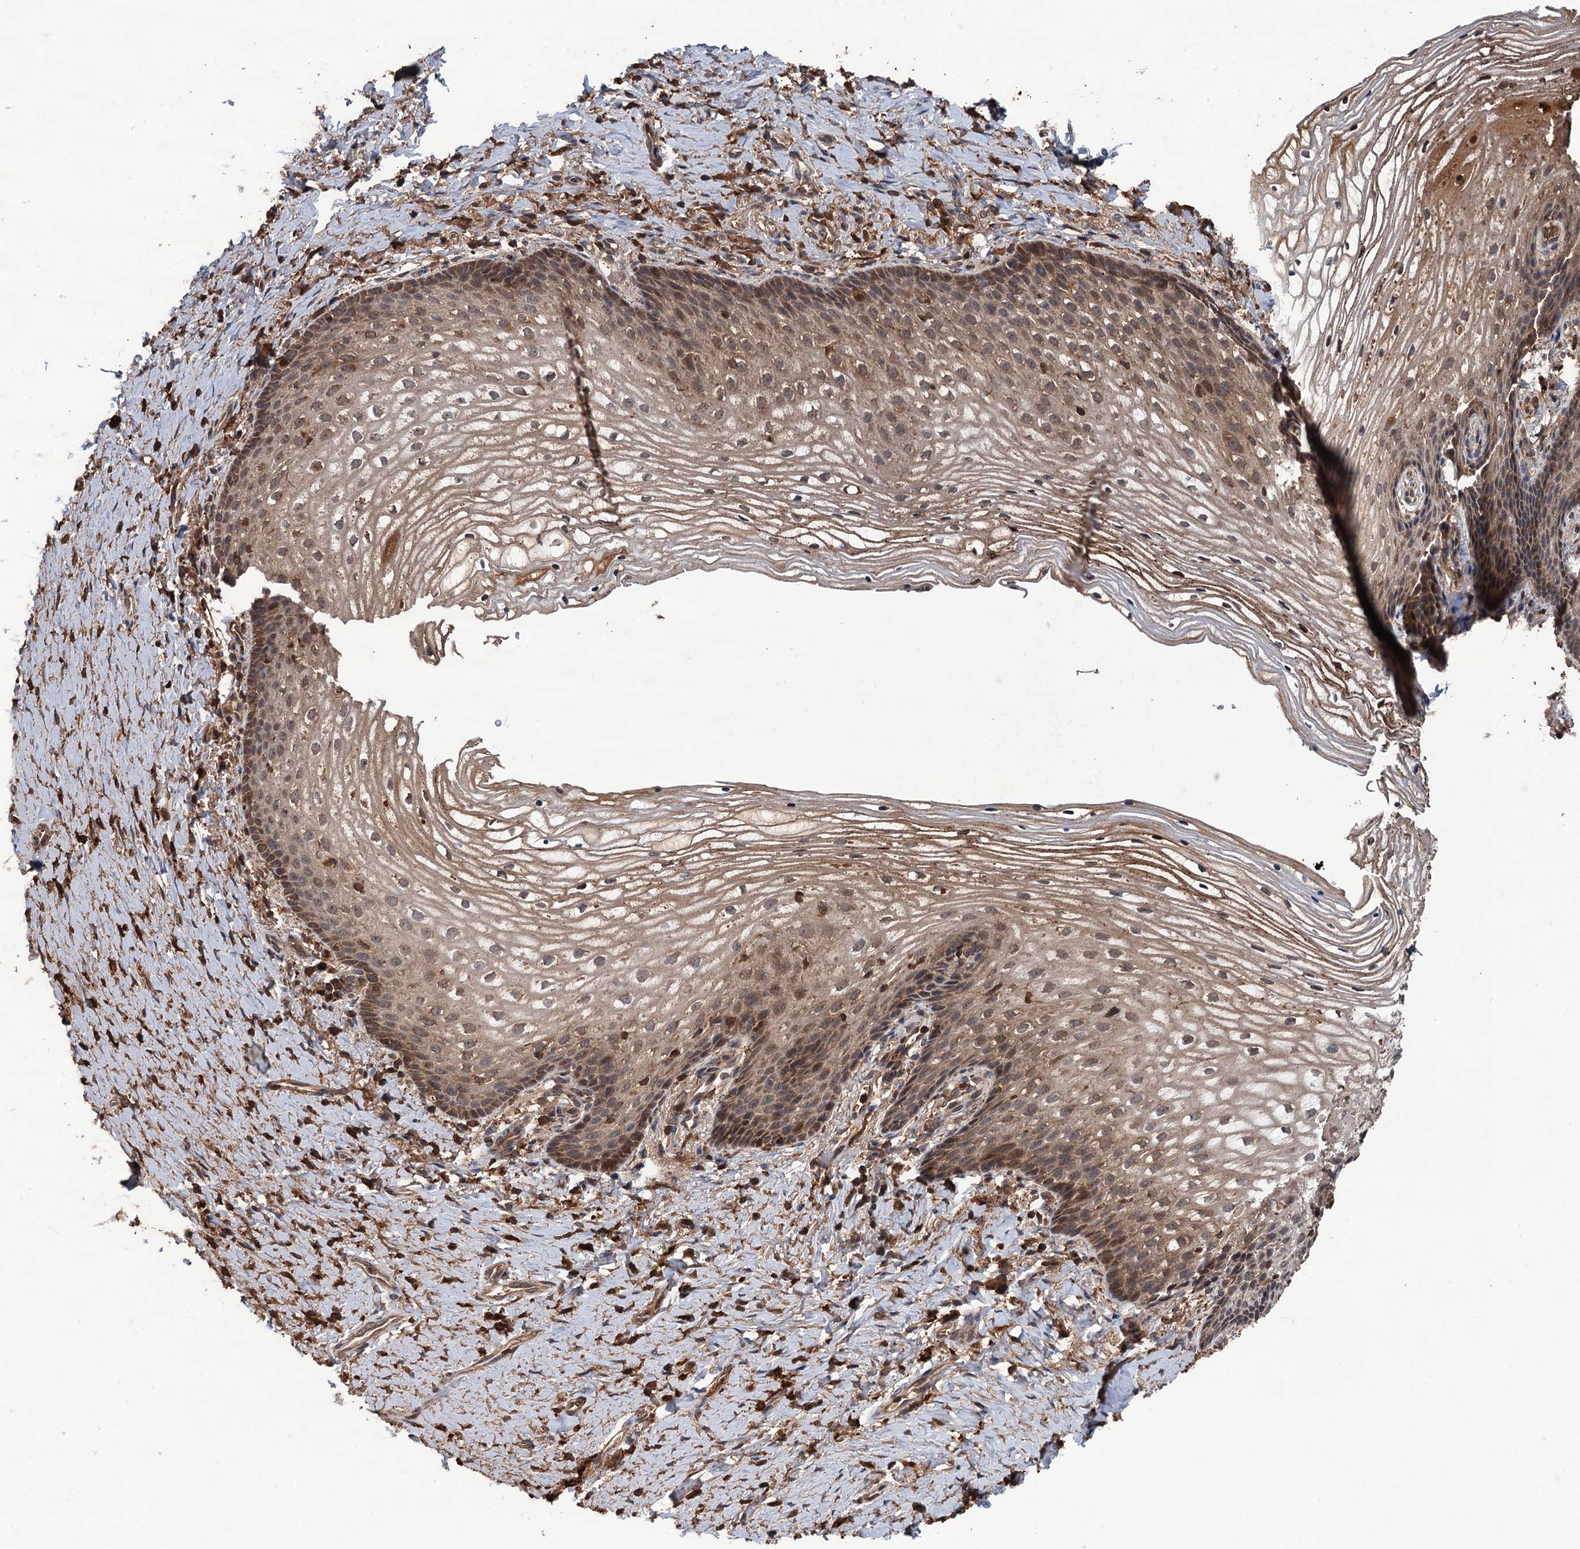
{"staining": {"intensity": "moderate", "quantity": "25%-75%", "location": "cytoplasmic/membranous"}, "tissue": "vagina", "cell_type": "Squamous epithelial cells", "image_type": "normal", "snomed": [{"axis": "morphology", "description": "Normal tissue, NOS"}, {"axis": "topography", "description": "Vagina"}], "caption": "An IHC image of benign tissue is shown. Protein staining in brown labels moderate cytoplasmic/membranous positivity in vagina within squamous epithelial cells.", "gene": "ZNF438", "patient": {"sex": "female", "age": 60}}